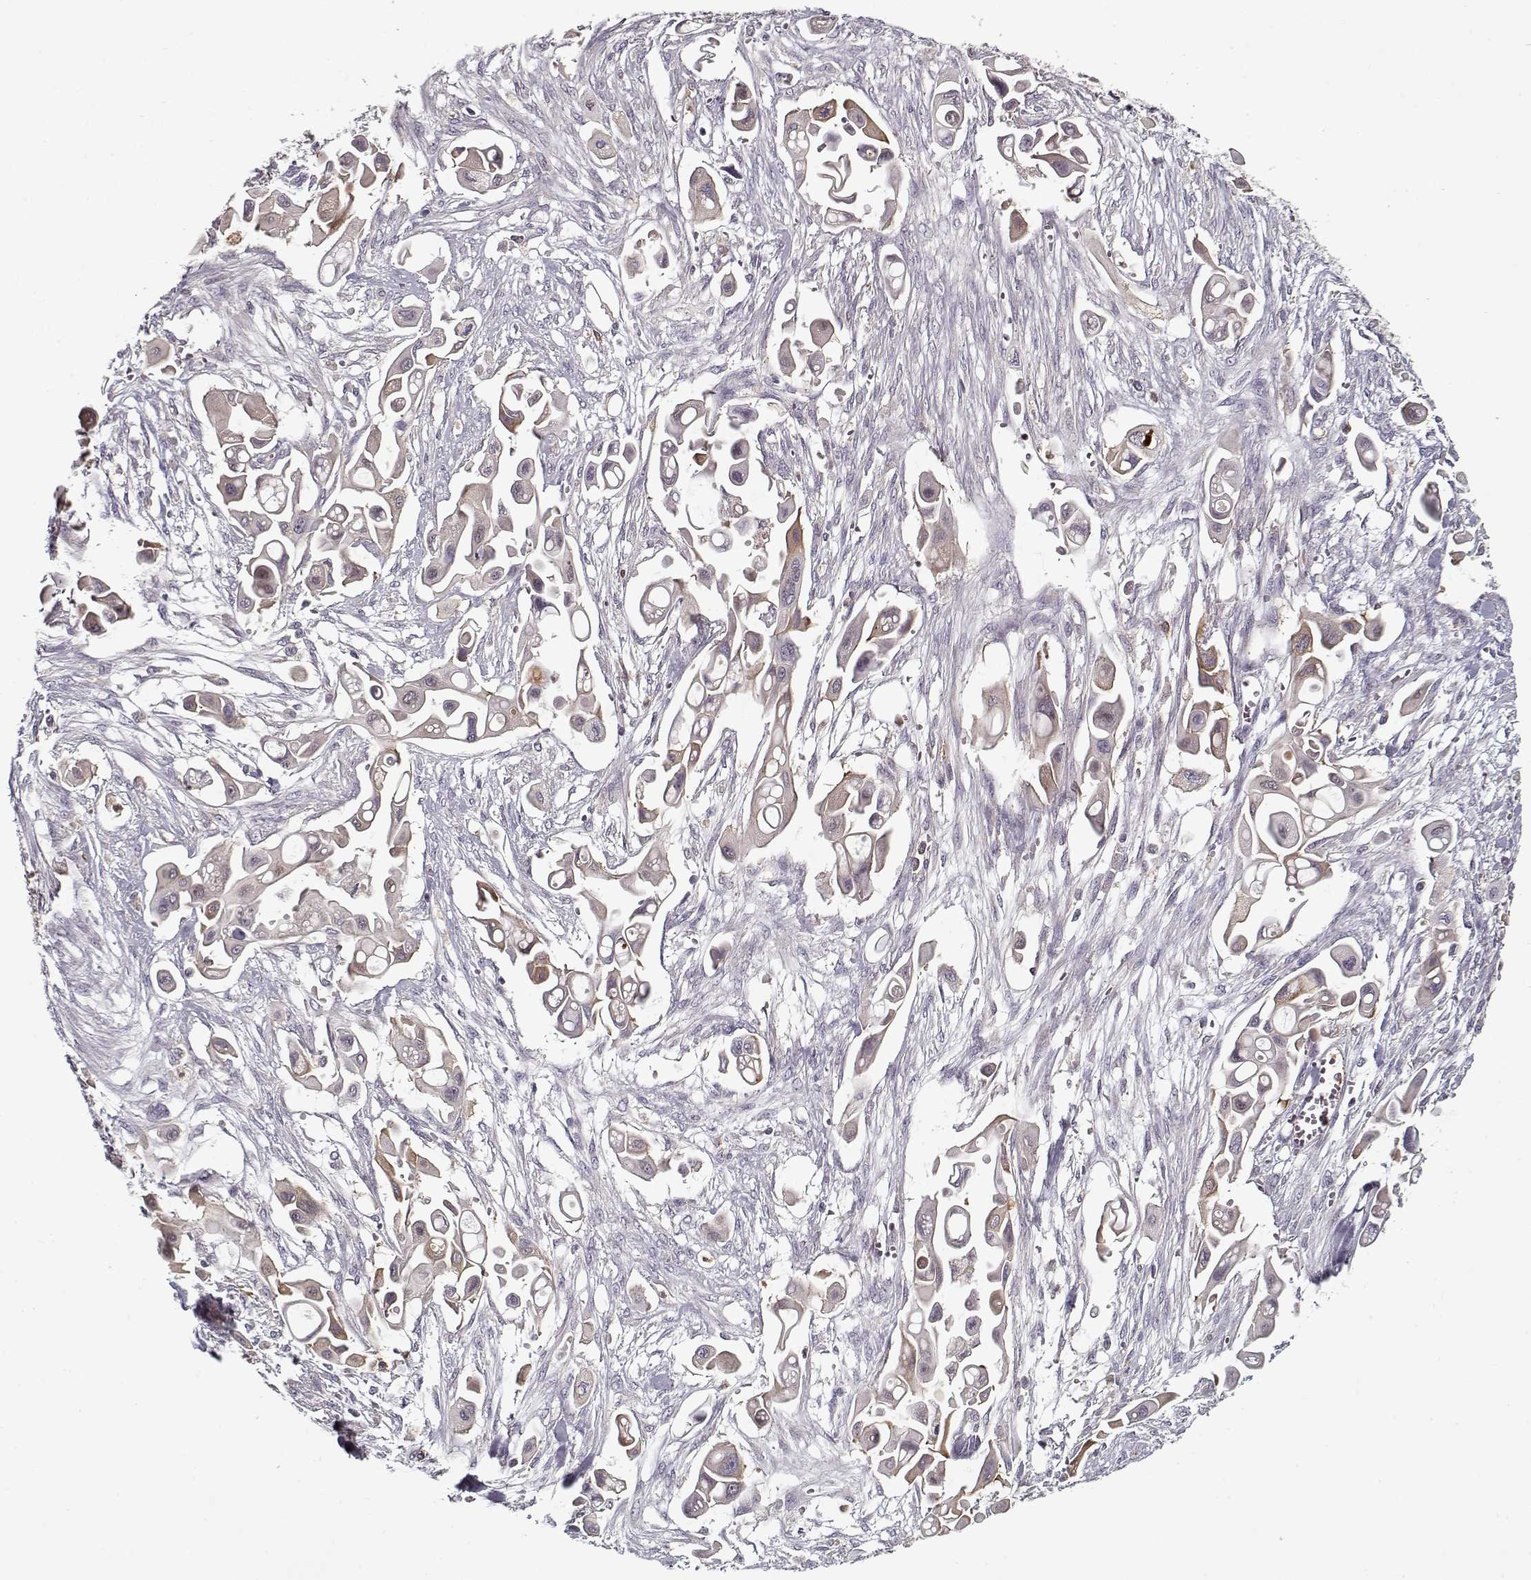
{"staining": {"intensity": "weak", "quantity": "<25%", "location": "cytoplasmic/membranous"}, "tissue": "pancreatic cancer", "cell_type": "Tumor cells", "image_type": "cancer", "snomed": [{"axis": "morphology", "description": "Adenocarcinoma, NOS"}, {"axis": "topography", "description": "Pancreas"}], "caption": "An image of pancreatic cancer stained for a protein reveals no brown staining in tumor cells.", "gene": "UNC13D", "patient": {"sex": "male", "age": 50}}